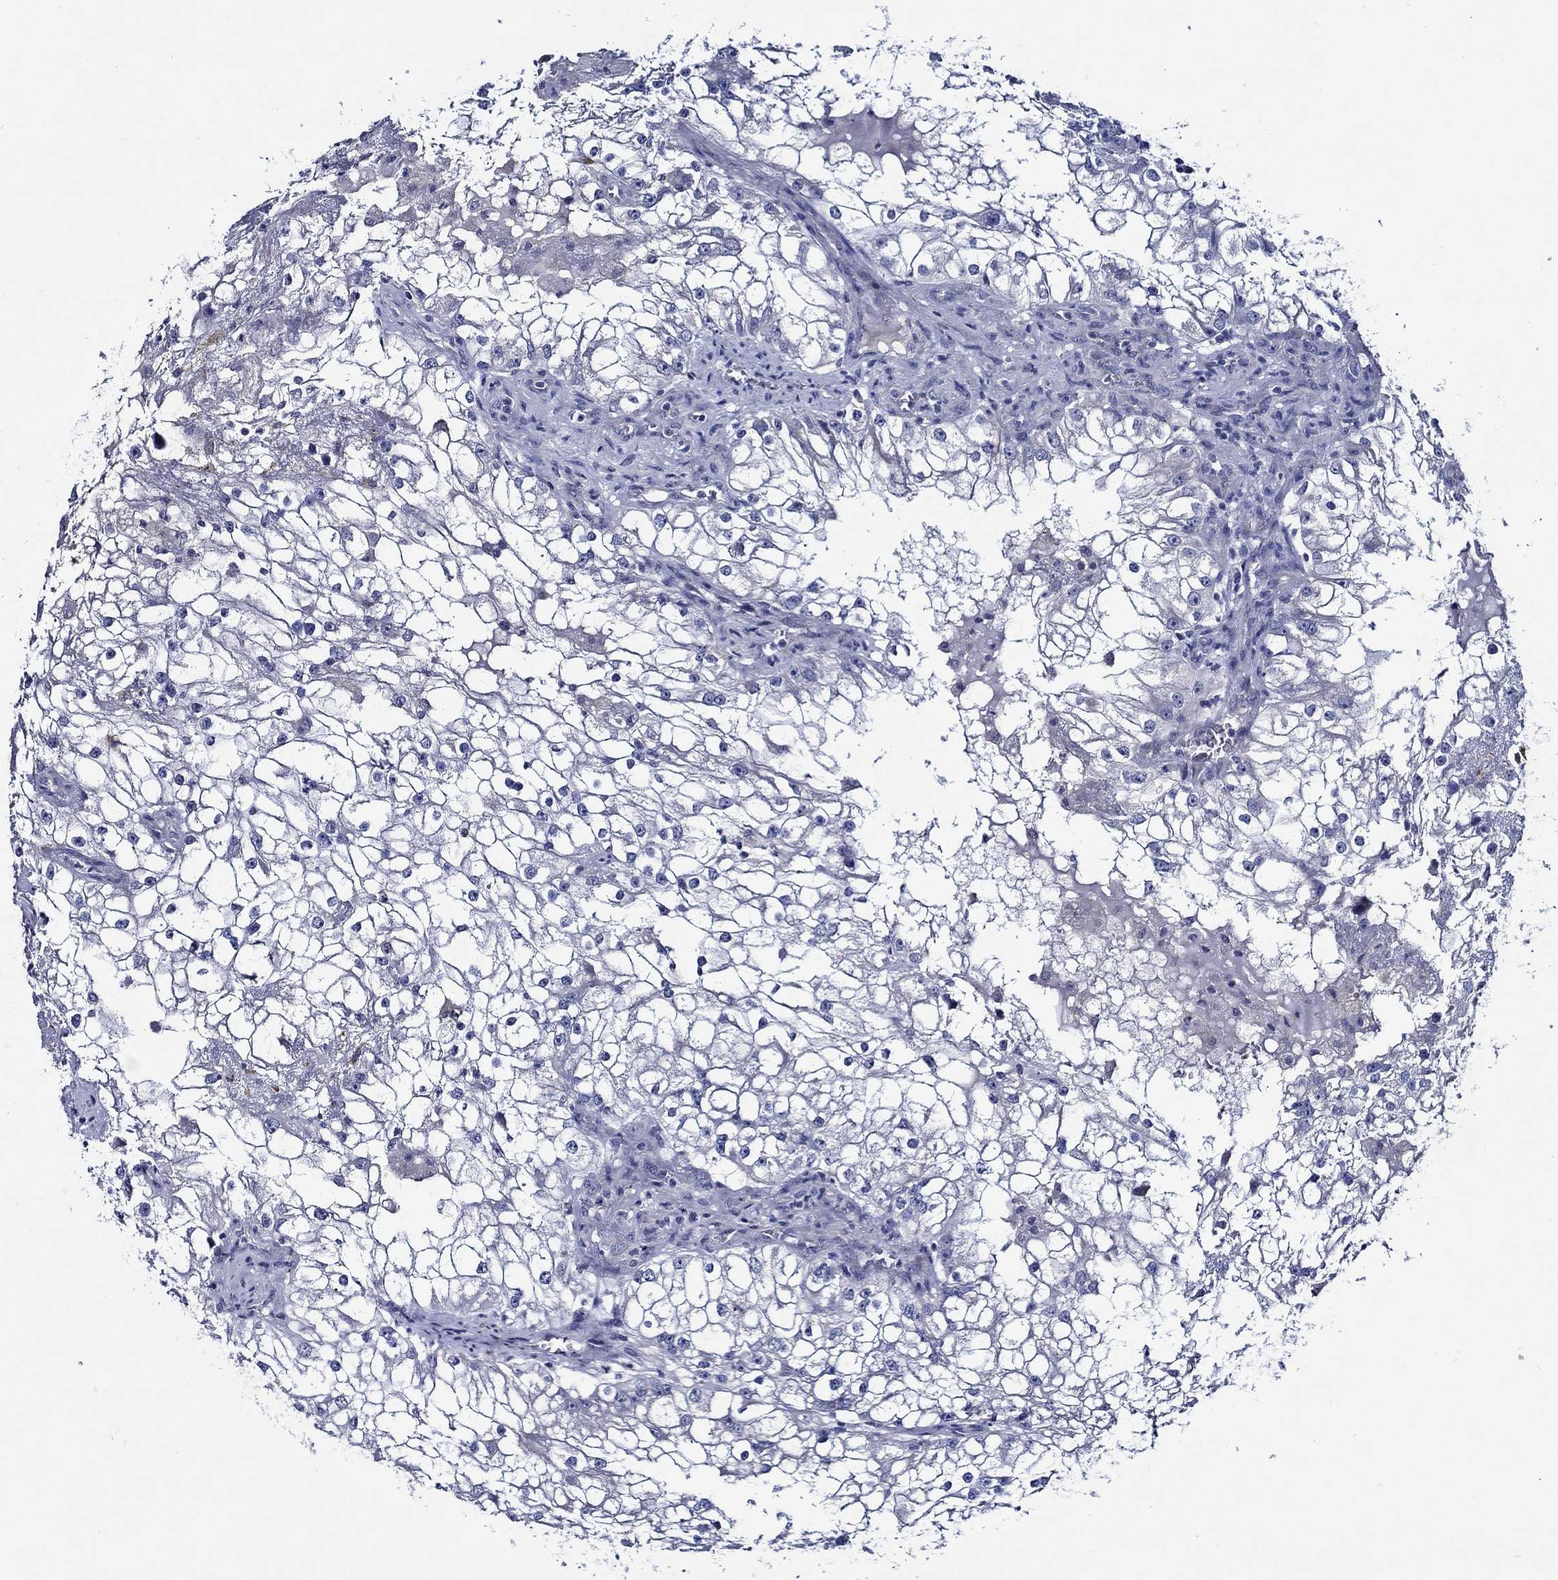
{"staining": {"intensity": "negative", "quantity": "none", "location": "none"}, "tissue": "renal cancer", "cell_type": "Tumor cells", "image_type": "cancer", "snomed": [{"axis": "morphology", "description": "Adenocarcinoma, NOS"}, {"axis": "topography", "description": "Kidney"}], "caption": "IHC image of renal cancer (adenocarcinoma) stained for a protein (brown), which shows no staining in tumor cells.", "gene": "SKOR1", "patient": {"sex": "male", "age": 59}}